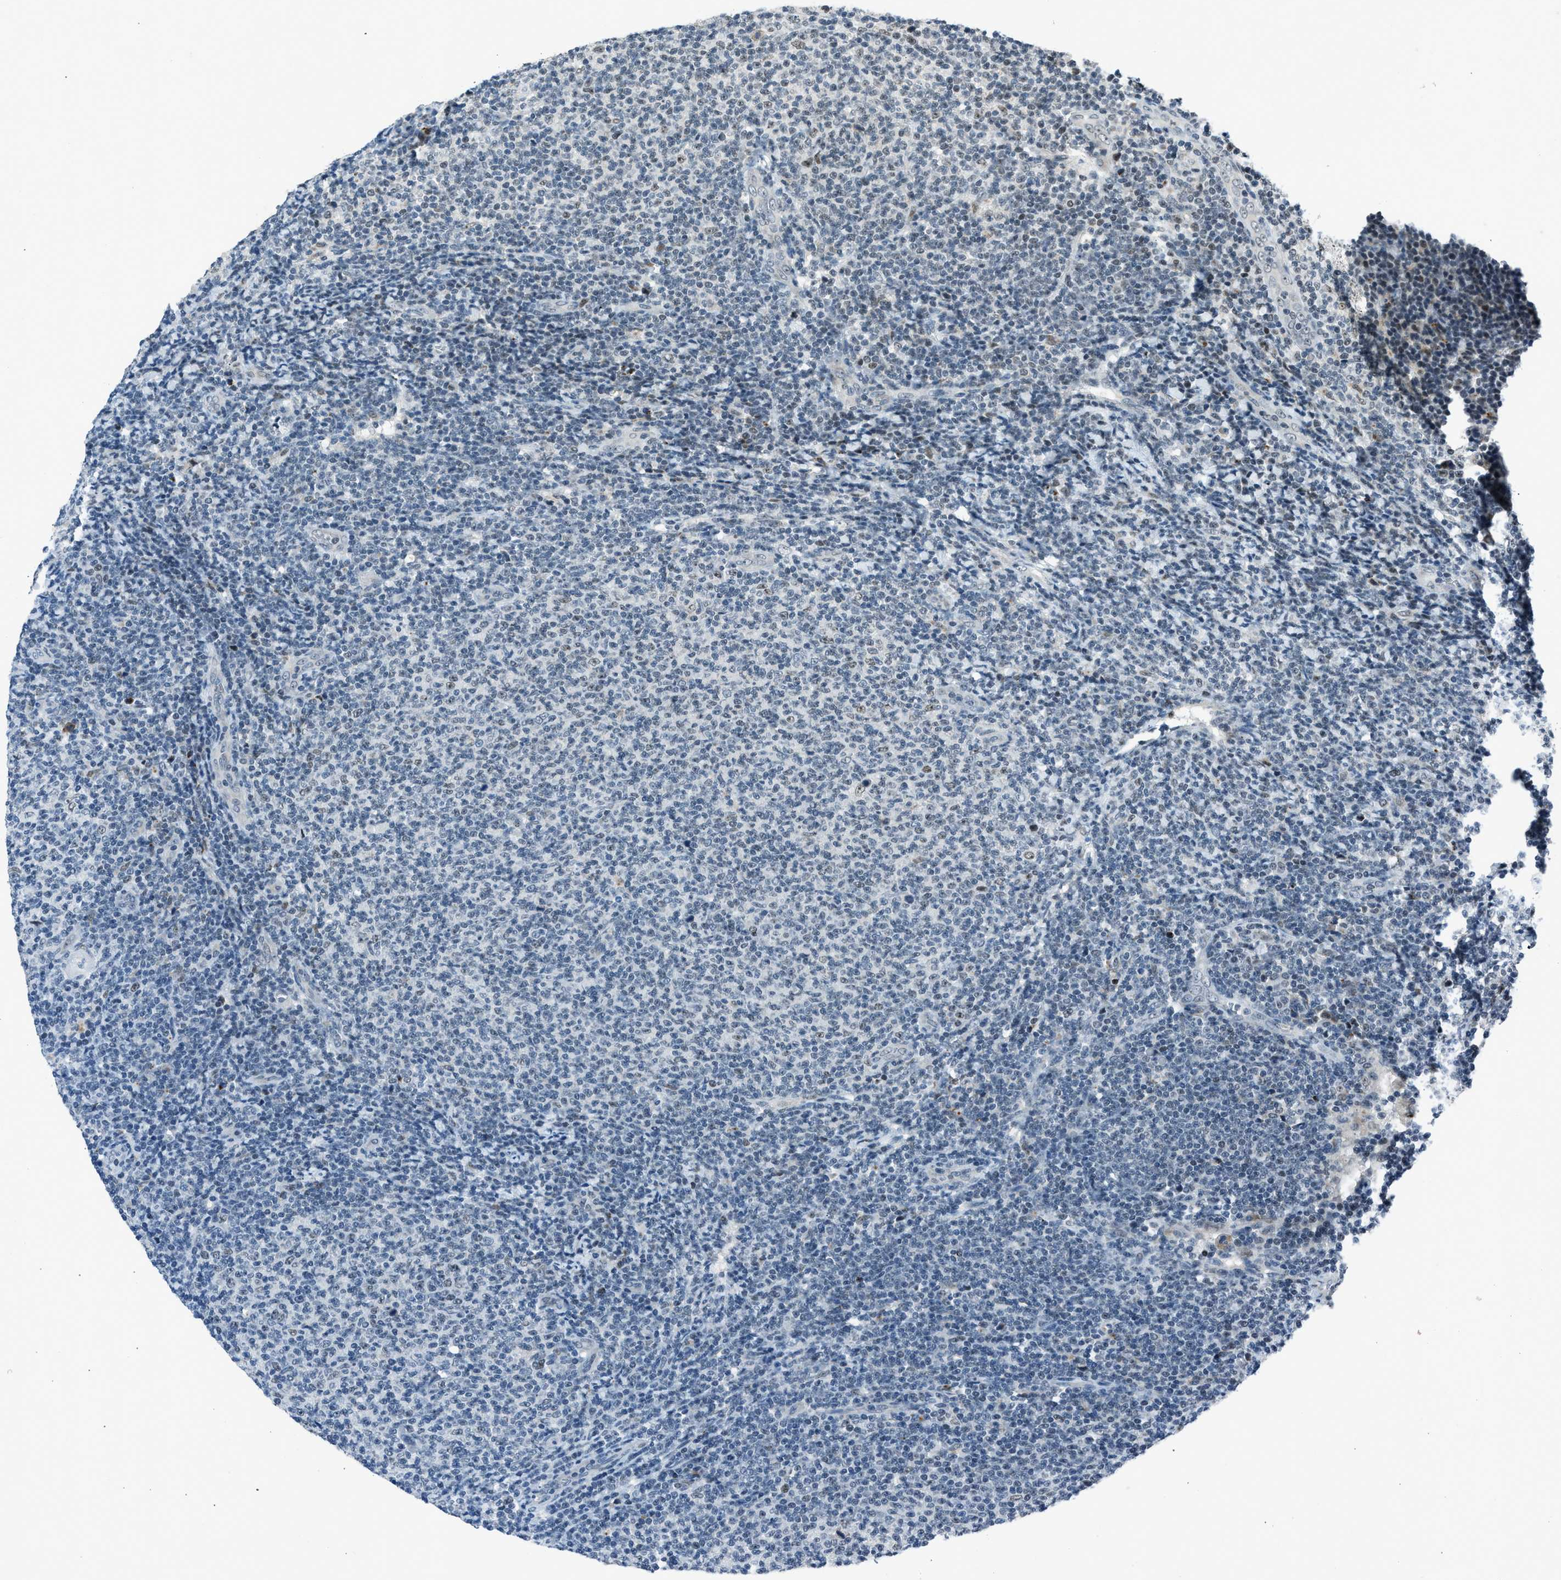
{"staining": {"intensity": "weak", "quantity": "<25%", "location": "nuclear"}, "tissue": "lymphoma", "cell_type": "Tumor cells", "image_type": "cancer", "snomed": [{"axis": "morphology", "description": "Malignant lymphoma, non-Hodgkin's type, Low grade"}, {"axis": "topography", "description": "Lymph node"}], "caption": "A photomicrograph of lymphoma stained for a protein demonstrates no brown staining in tumor cells.", "gene": "ADCY1", "patient": {"sex": "male", "age": 66}}